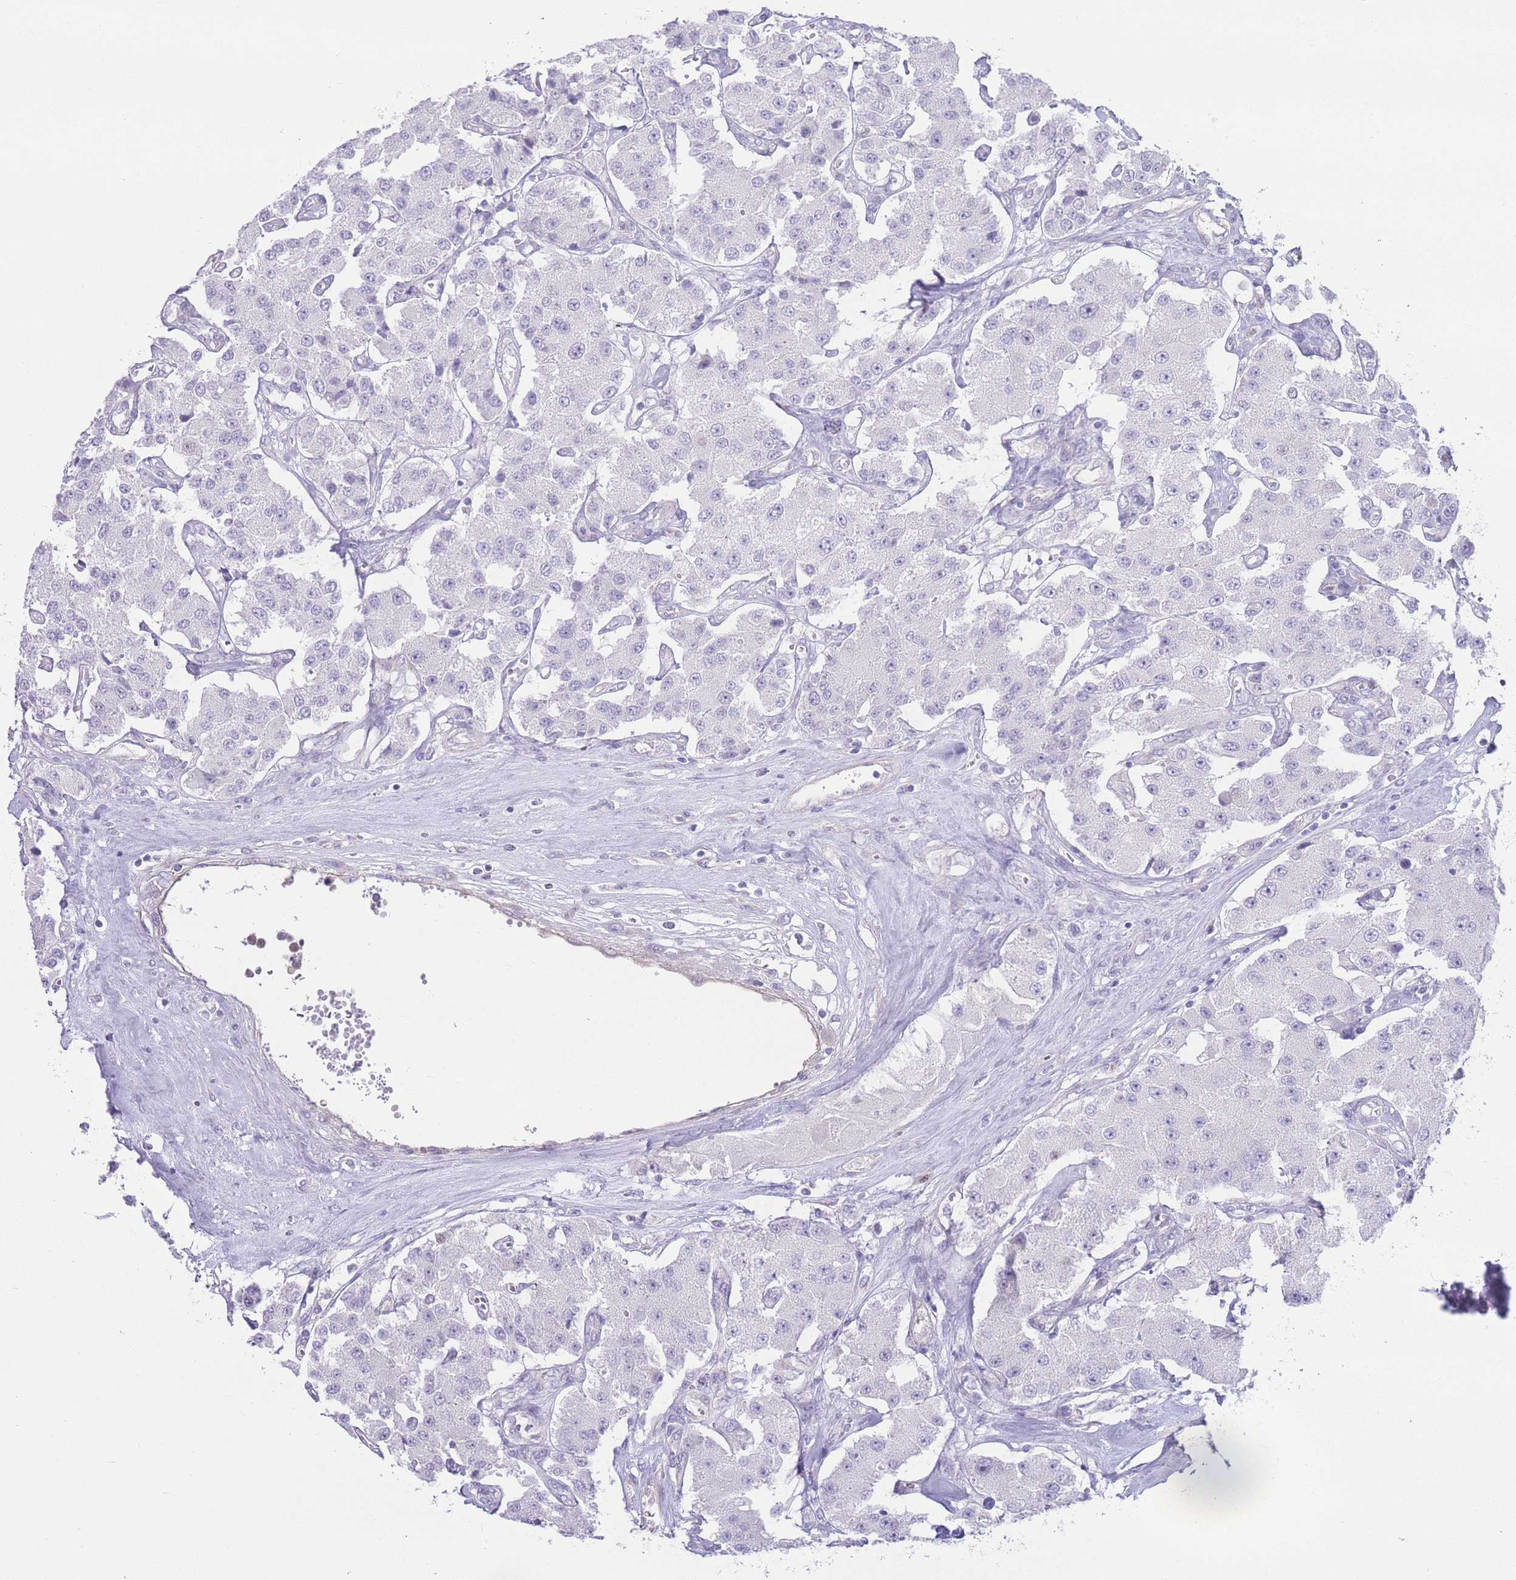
{"staining": {"intensity": "negative", "quantity": "none", "location": "none"}, "tissue": "carcinoid", "cell_type": "Tumor cells", "image_type": "cancer", "snomed": [{"axis": "morphology", "description": "Carcinoid, malignant, NOS"}, {"axis": "topography", "description": "Pancreas"}], "caption": "Tumor cells are negative for protein expression in human carcinoid (malignant).", "gene": "BHLHA15", "patient": {"sex": "male", "age": 41}}